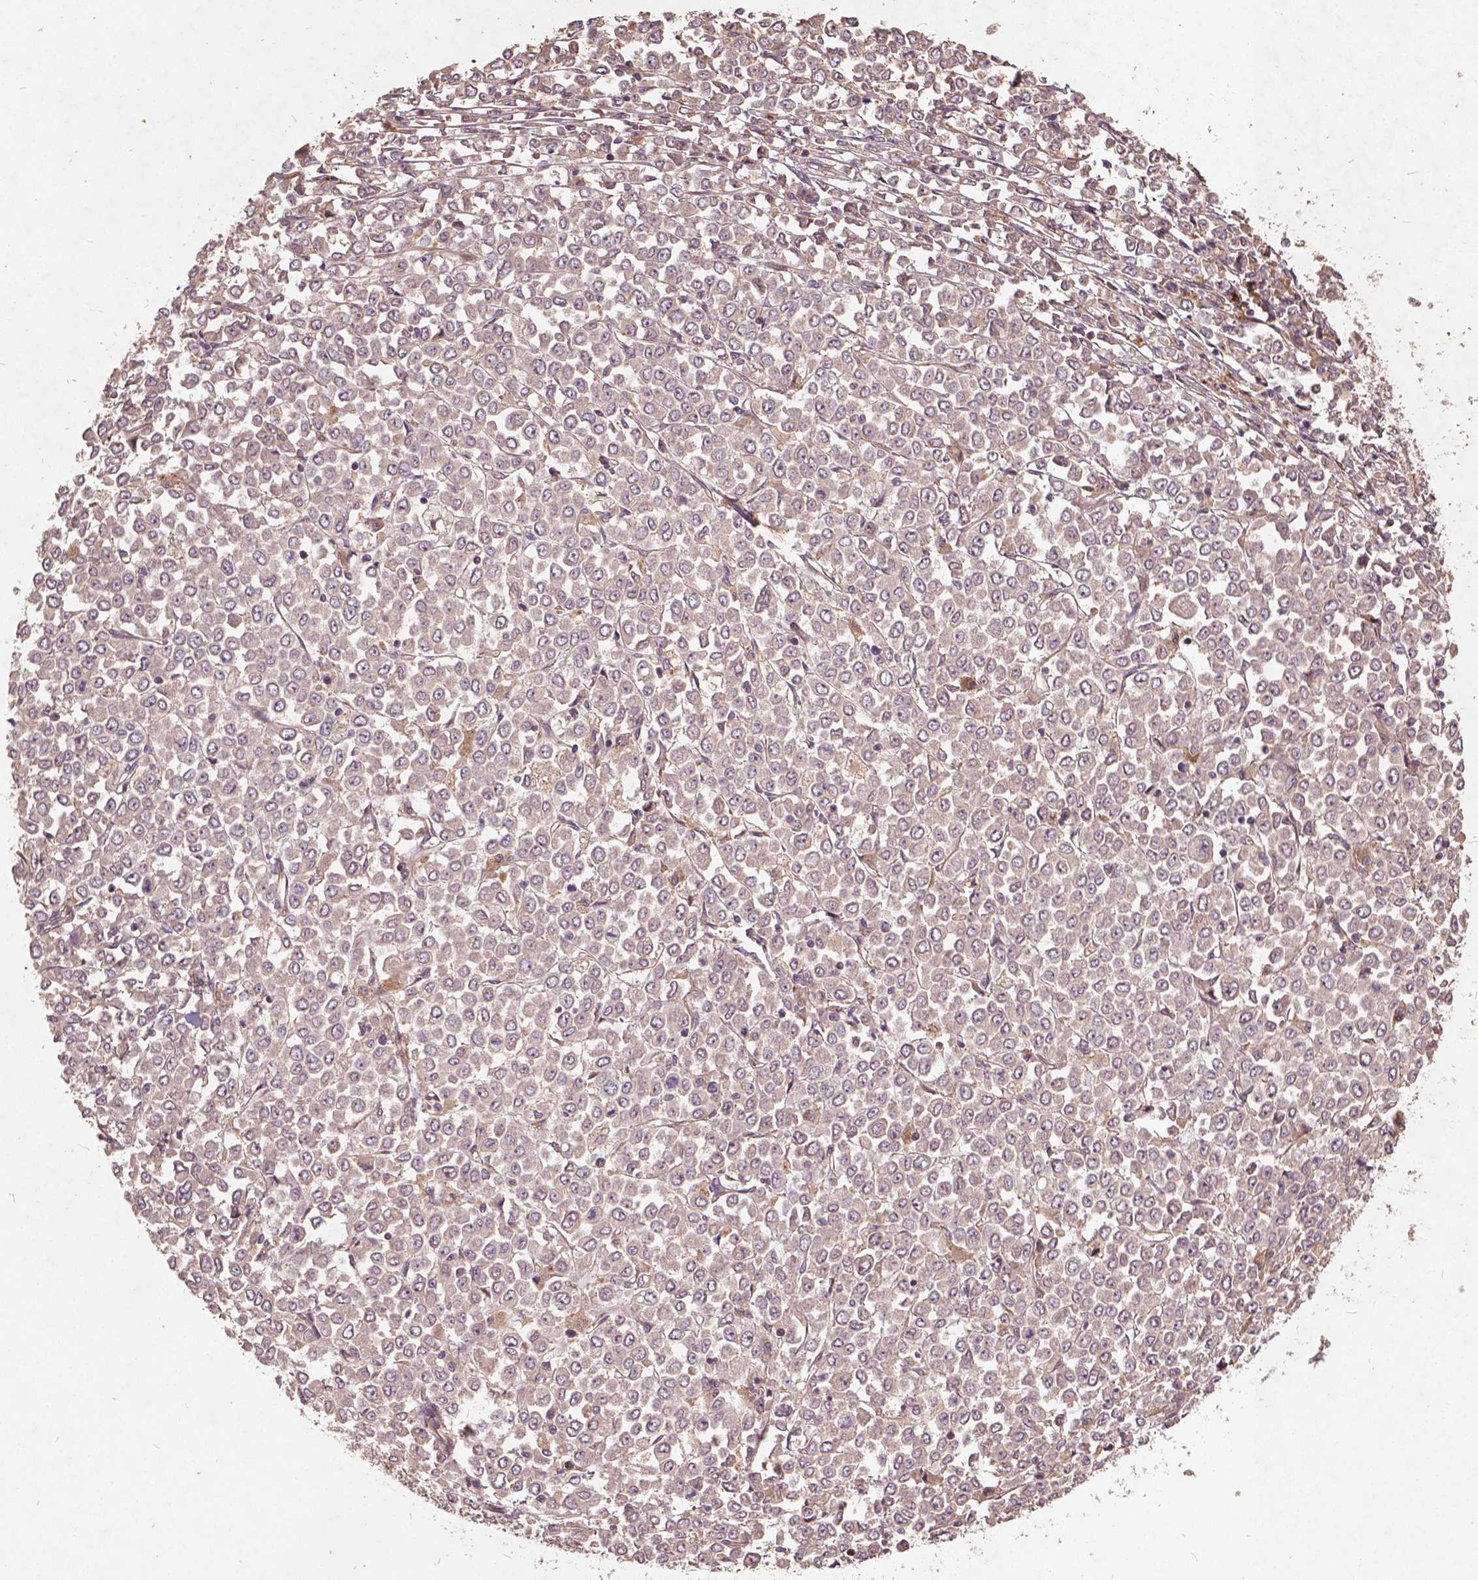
{"staining": {"intensity": "weak", "quantity": "25%-75%", "location": "cytoplasmic/membranous"}, "tissue": "stomach cancer", "cell_type": "Tumor cells", "image_type": "cancer", "snomed": [{"axis": "morphology", "description": "Adenocarcinoma, NOS"}, {"axis": "topography", "description": "Stomach, upper"}], "caption": "Immunohistochemistry (IHC) (DAB (3,3'-diaminobenzidine)) staining of human stomach cancer demonstrates weak cytoplasmic/membranous protein expression in about 25%-75% of tumor cells. (IHC, brightfield microscopy, high magnification).", "gene": "UBXN2A", "patient": {"sex": "male", "age": 70}}